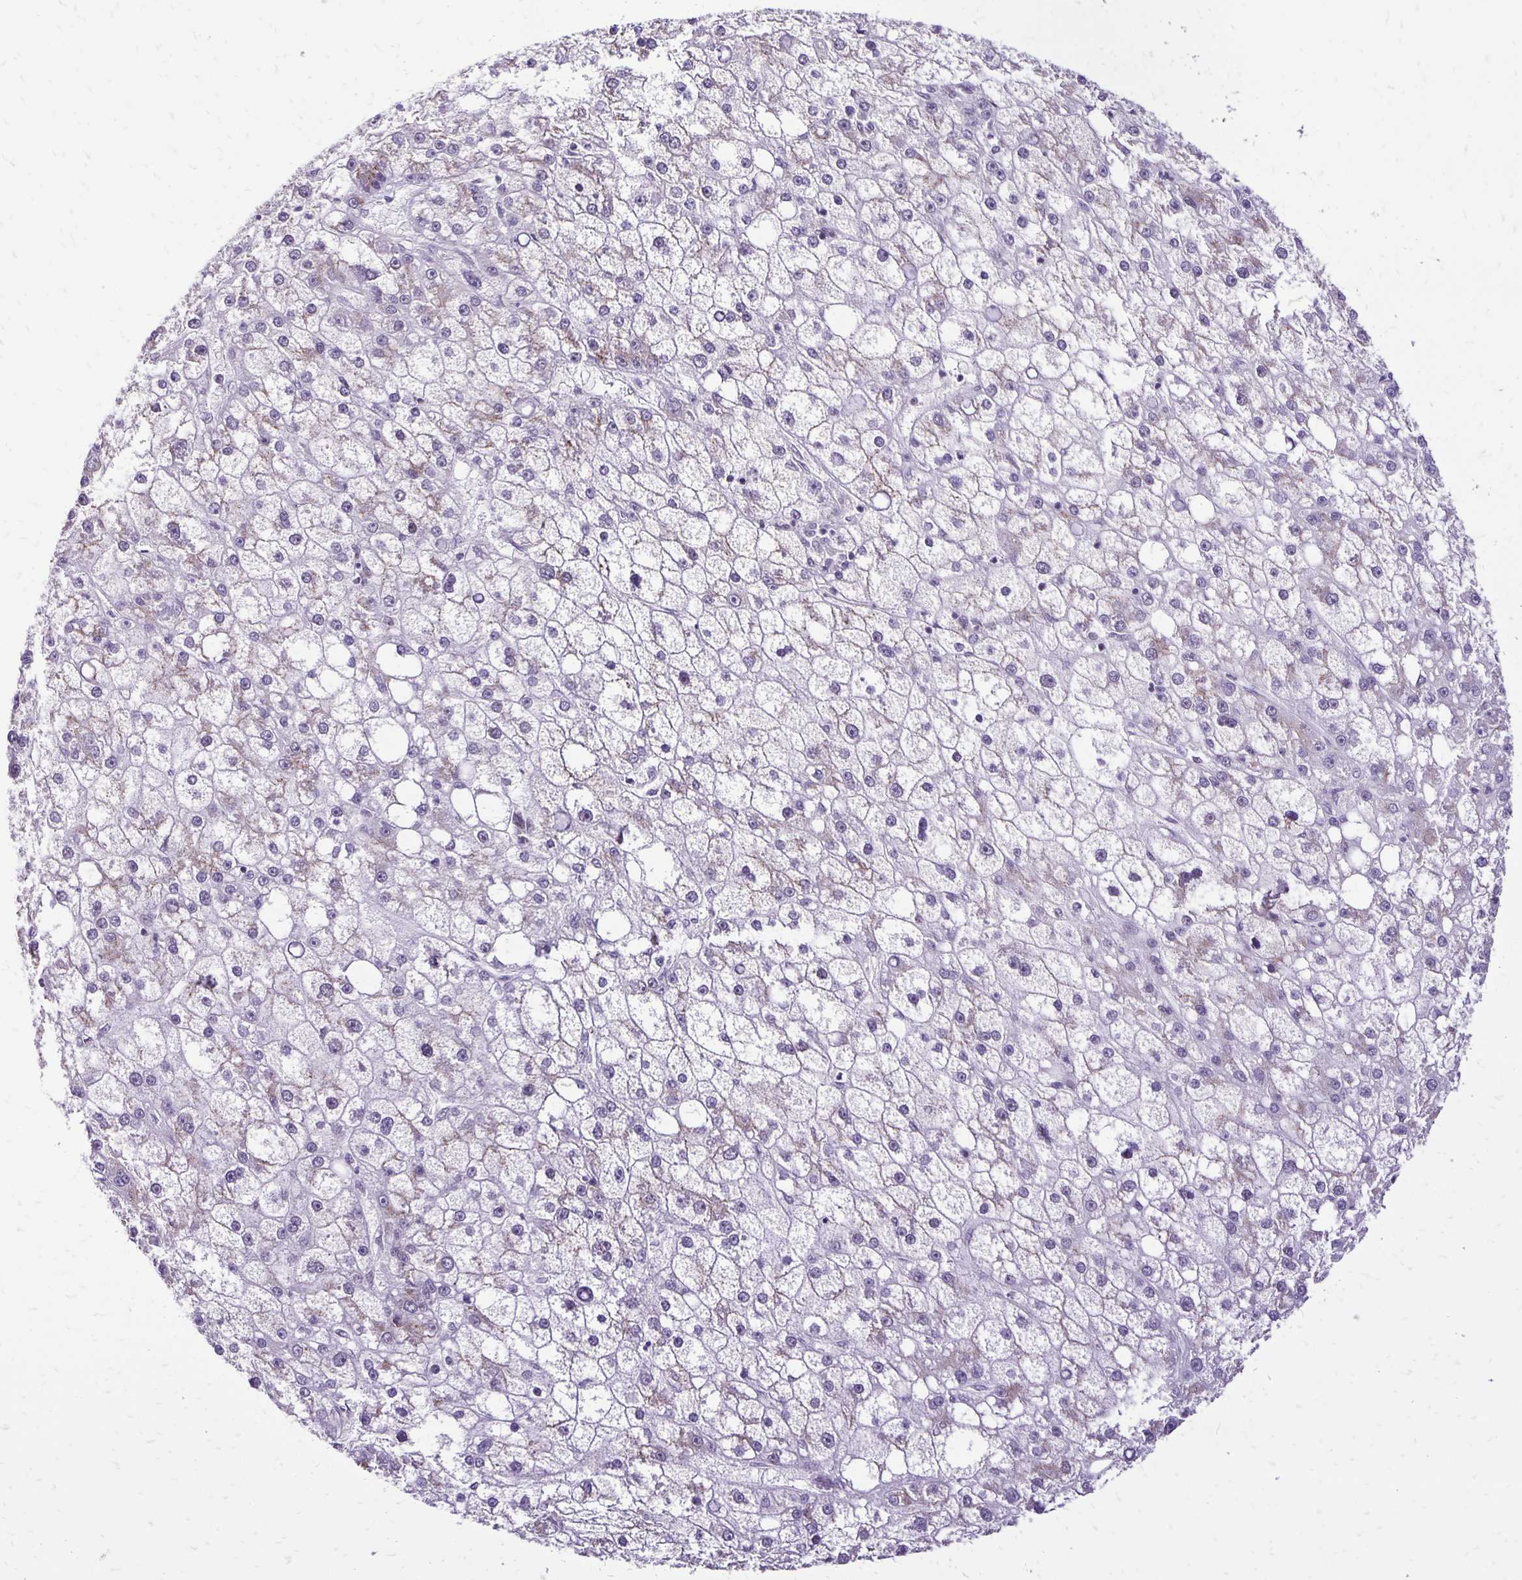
{"staining": {"intensity": "negative", "quantity": "none", "location": "none"}, "tissue": "liver cancer", "cell_type": "Tumor cells", "image_type": "cancer", "snomed": [{"axis": "morphology", "description": "Carcinoma, Hepatocellular, NOS"}, {"axis": "topography", "description": "Liver"}], "caption": "An immunohistochemistry histopathology image of liver cancer is shown. There is no staining in tumor cells of liver cancer. The staining was performed using DAB (3,3'-diaminobenzidine) to visualize the protein expression in brown, while the nuclei were stained in blue with hematoxylin (Magnification: 20x).", "gene": "GOLGA5", "patient": {"sex": "male", "age": 67}}